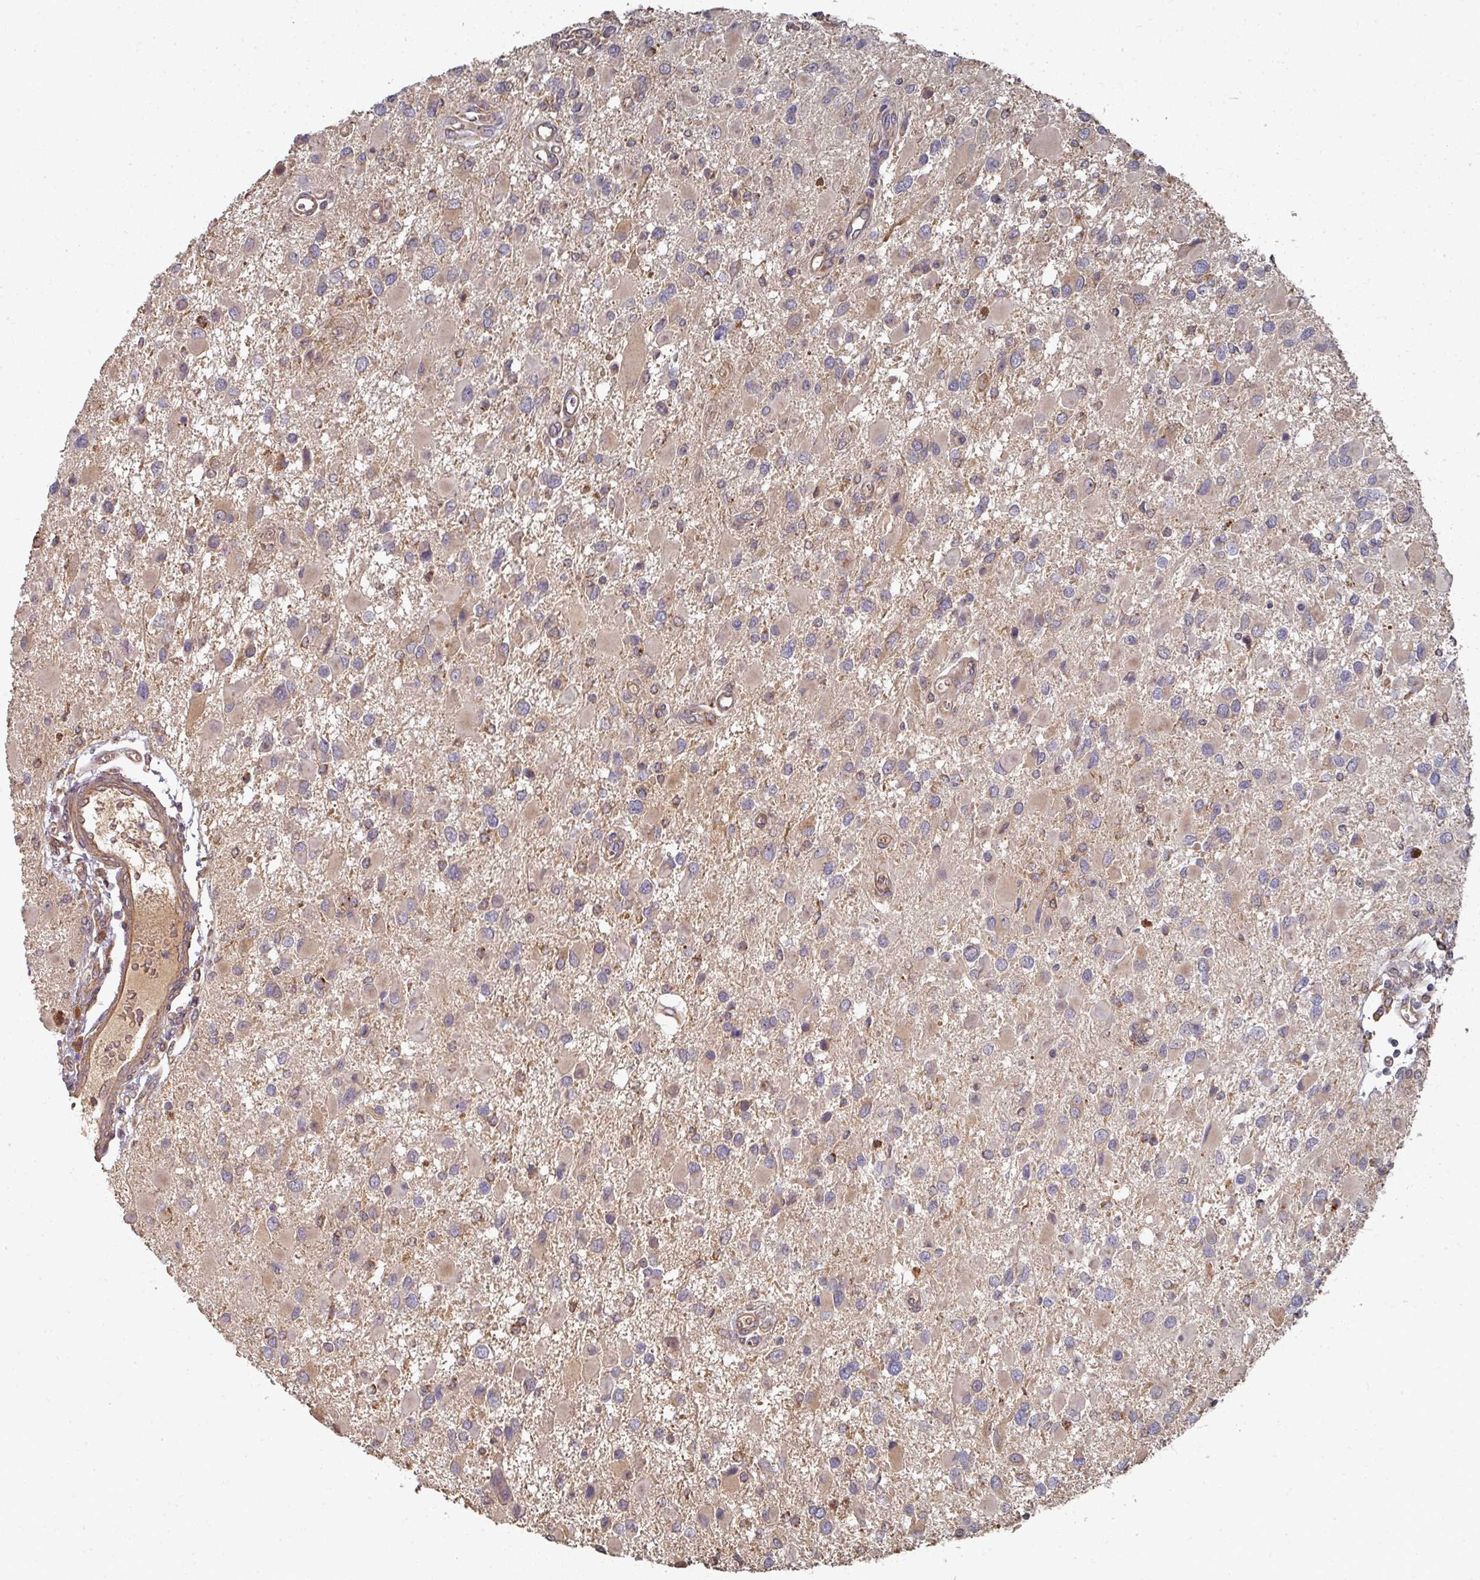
{"staining": {"intensity": "weak", "quantity": "25%-75%", "location": "cytoplasmic/membranous"}, "tissue": "glioma", "cell_type": "Tumor cells", "image_type": "cancer", "snomed": [{"axis": "morphology", "description": "Glioma, malignant, High grade"}, {"axis": "topography", "description": "Brain"}], "caption": "Tumor cells exhibit low levels of weak cytoplasmic/membranous positivity in about 25%-75% of cells in glioma. The staining is performed using DAB (3,3'-diaminobenzidine) brown chromogen to label protein expression. The nuclei are counter-stained blue using hematoxylin.", "gene": "EDEM2", "patient": {"sex": "male", "age": 53}}